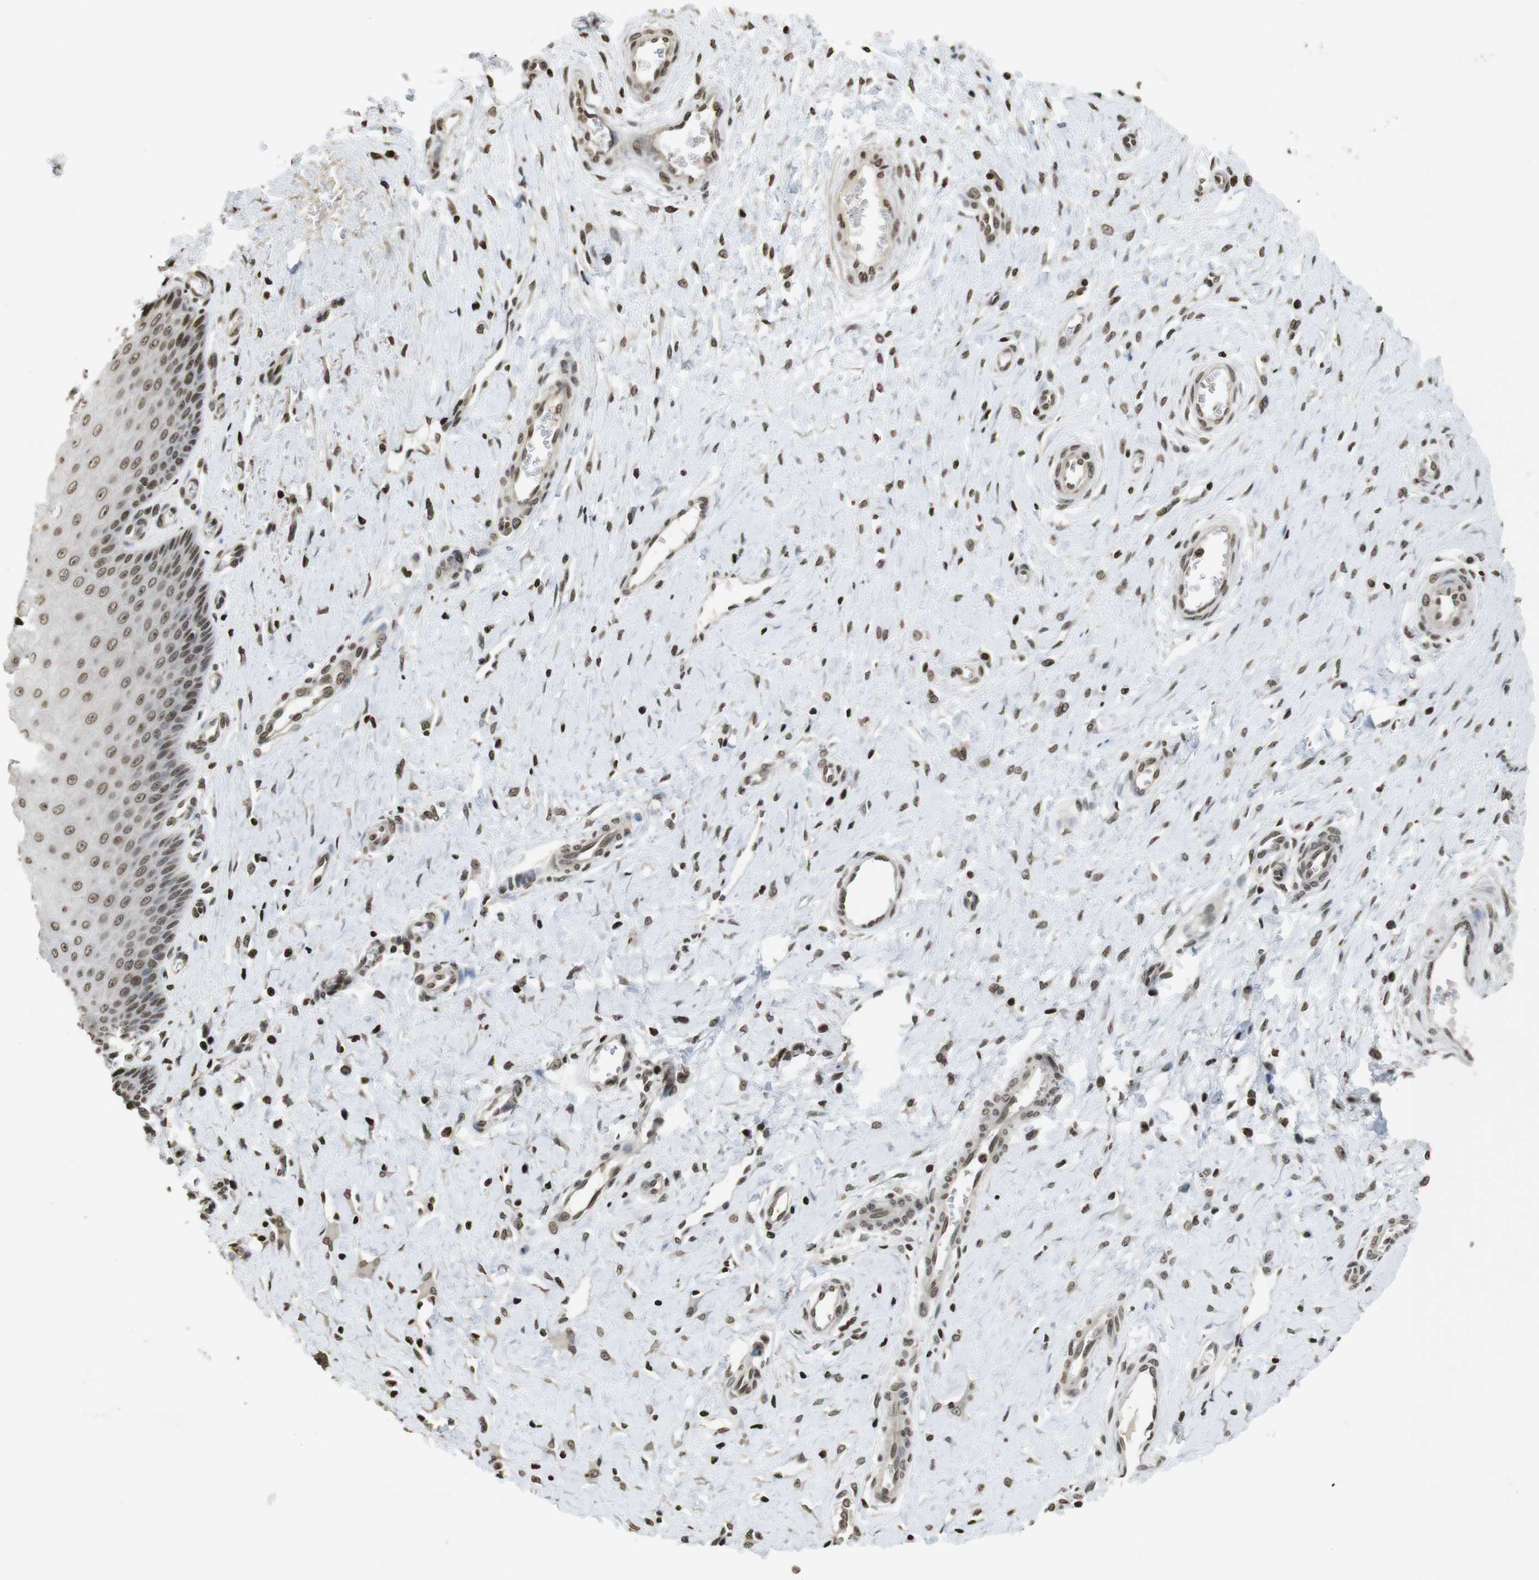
{"staining": {"intensity": "moderate", "quantity": ">75%", "location": "cytoplasmic/membranous,nuclear"}, "tissue": "cervix", "cell_type": "Glandular cells", "image_type": "normal", "snomed": [{"axis": "morphology", "description": "Normal tissue, NOS"}, {"axis": "topography", "description": "Cervix"}], "caption": "A medium amount of moderate cytoplasmic/membranous,nuclear positivity is identified in approximately >75% of glandular cells in unremarkable cervix.", "gene": "FOXA3", "patient": {"sex": "female", "age": 55}}